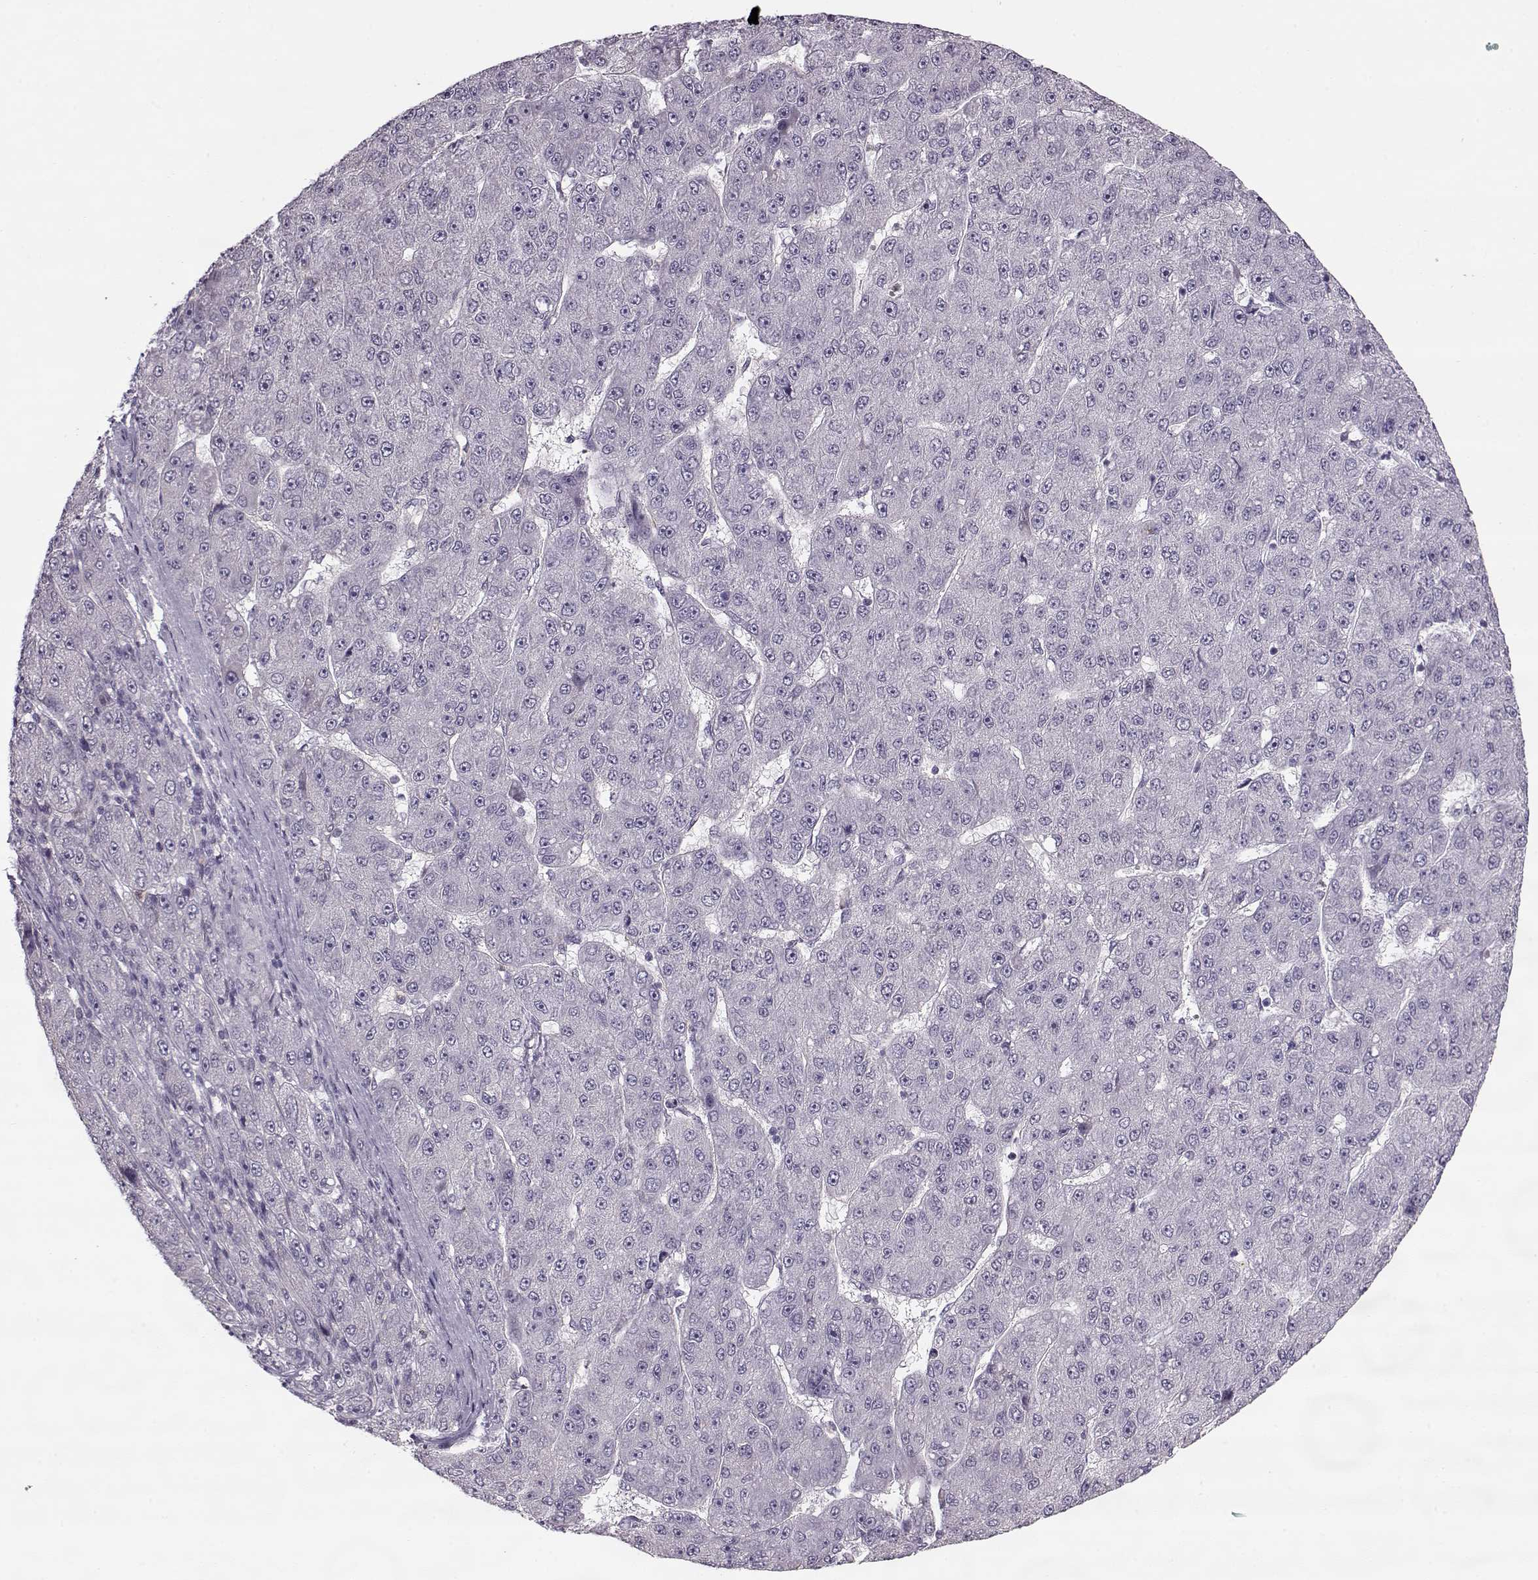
{"staining": {"intensity": "negative", "quantity": "none", "location": "none"}, "tissue": "liver cancer", "cell_type": "Tumor cells", "image_type": "cancer", "snomed": [{"axis": "morphology", "description": "Carcinoma, Hepatocellular, NOS"}, {"axis": "topography", "description": "Liver"}], "caption": "Protein analysis of liver cancer displays no significant positivity in tumor cells. The staining was performed using DAB (3,3'-diaminobenzidine) to visualize the protein expression in brown, while the nuclei were stained in blue with hematoxylin (Magnification: 20x).", "gene": "ACOT11", "patient": {"sex": "male", "age": 67}}